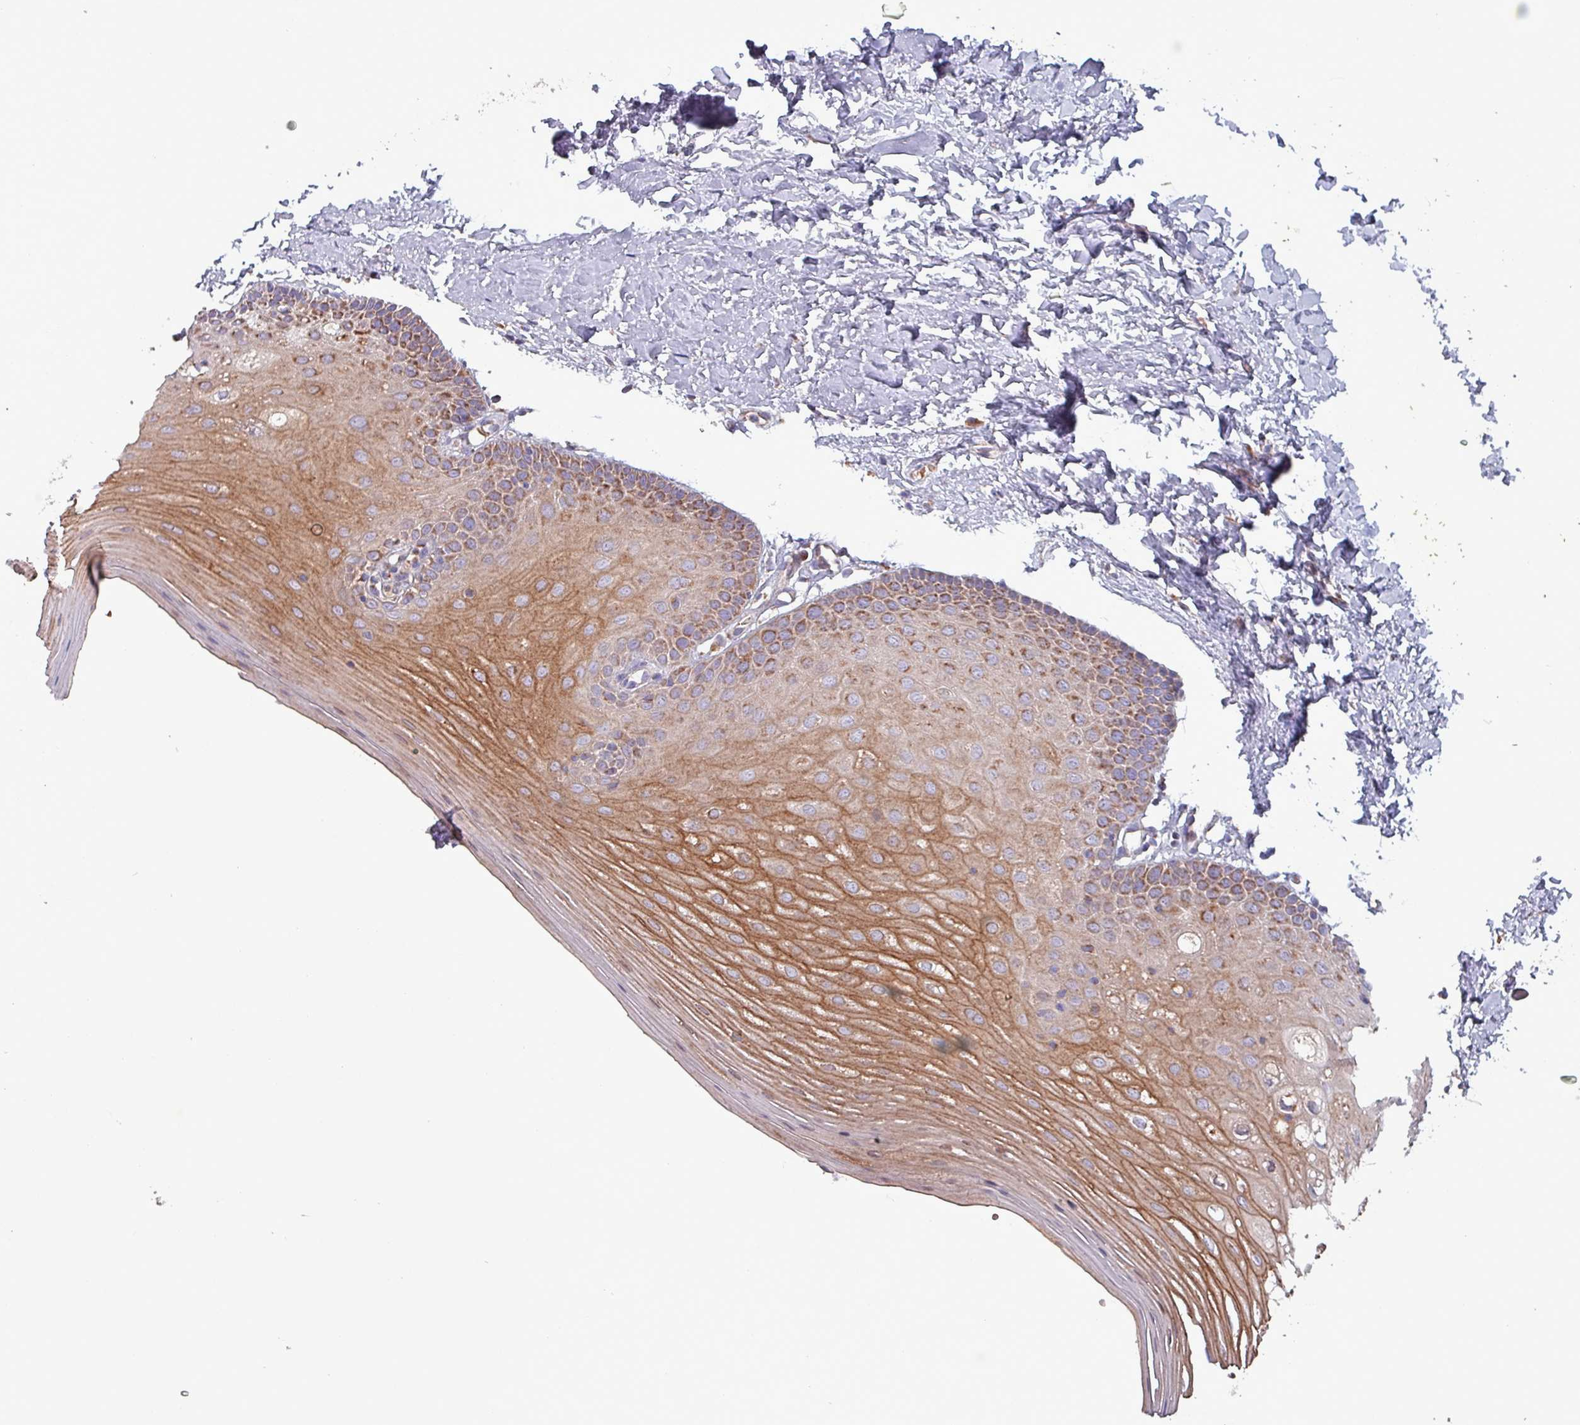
{"staining": {"intensity": "strong", "quantity": "25%-75%", "location": "cytoplasmic/membranous"}, "tissue": "oral mucosa", "cell_type": "Squamous epithelial cells", "image_type": "normal", "snomed": [{"axis": "morphology", "description": "Normal tissue, NOS"}, {"axis": "topography", "description": "Oral tissue"}], "caption": "This image shows immunohistochemistry staining of normal oral mucosa, with high strong cytoplasmic/membranous expression in about 25%-75% of squamous epithelial cells.", "gene": "ZNF322", "patient": {"sex": "female", "age": 67}}